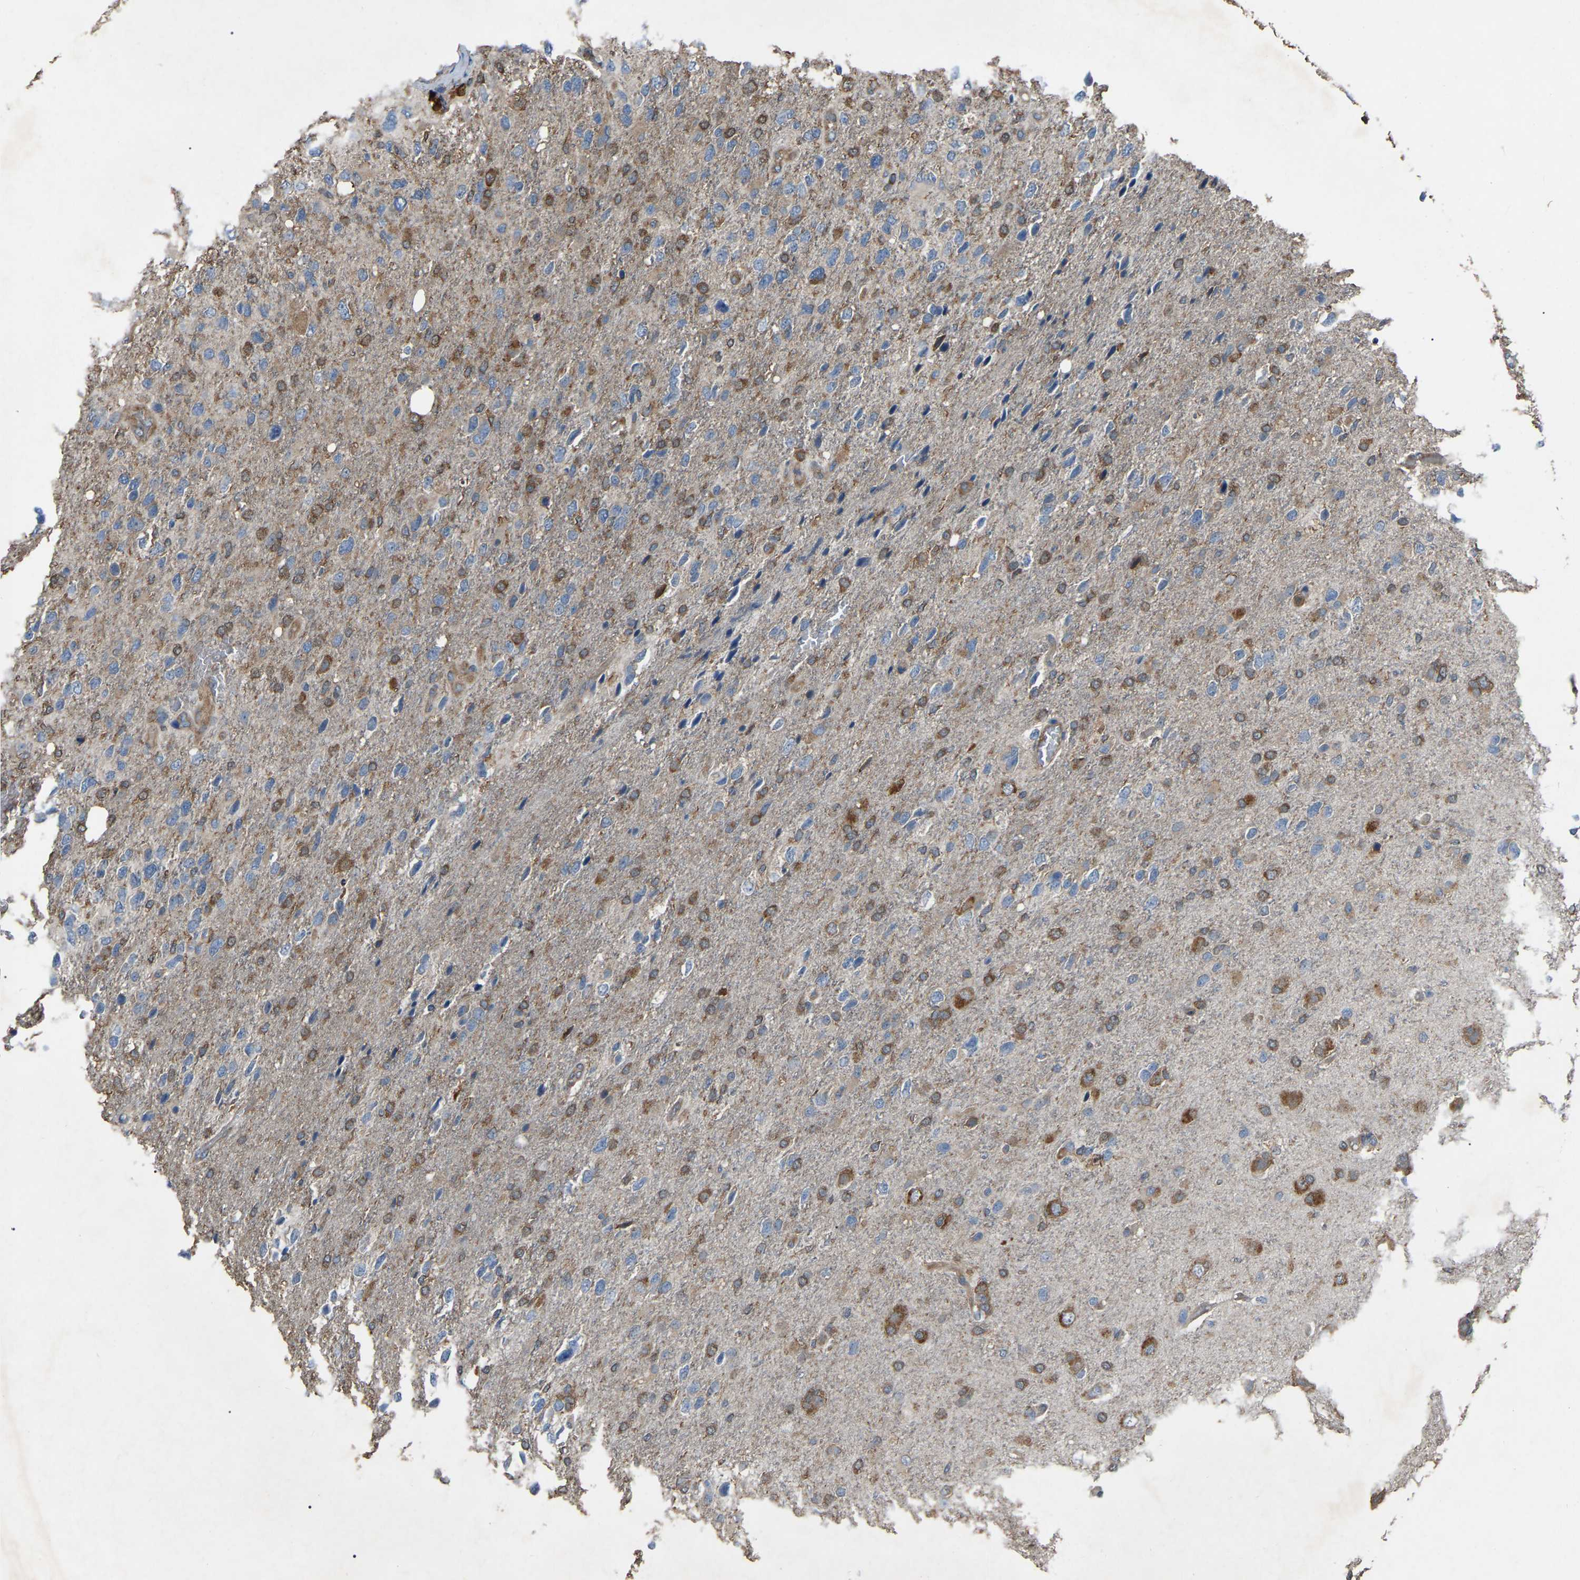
{"staining": {"intensity": "moderate", "quantity": "25%-75%", "location": "cytoplasmic/membranous"}, "tissue": "glioma", "cell_type": "Tumor cells", "image_type": "cancer", "snomed": [{"axis": "morphology", "description": "Glioma, malignant, High grade"}, {"axis": "topography", "description": "Brain"}], "caption": "Moderate cytoplasmic/membranous protein positivity is appreciated in about 25%-75% of tumor cells in malignant glioma (high-grade).", "gene": "AIMP1", "patient": {"sex": "female", "age": 58}}